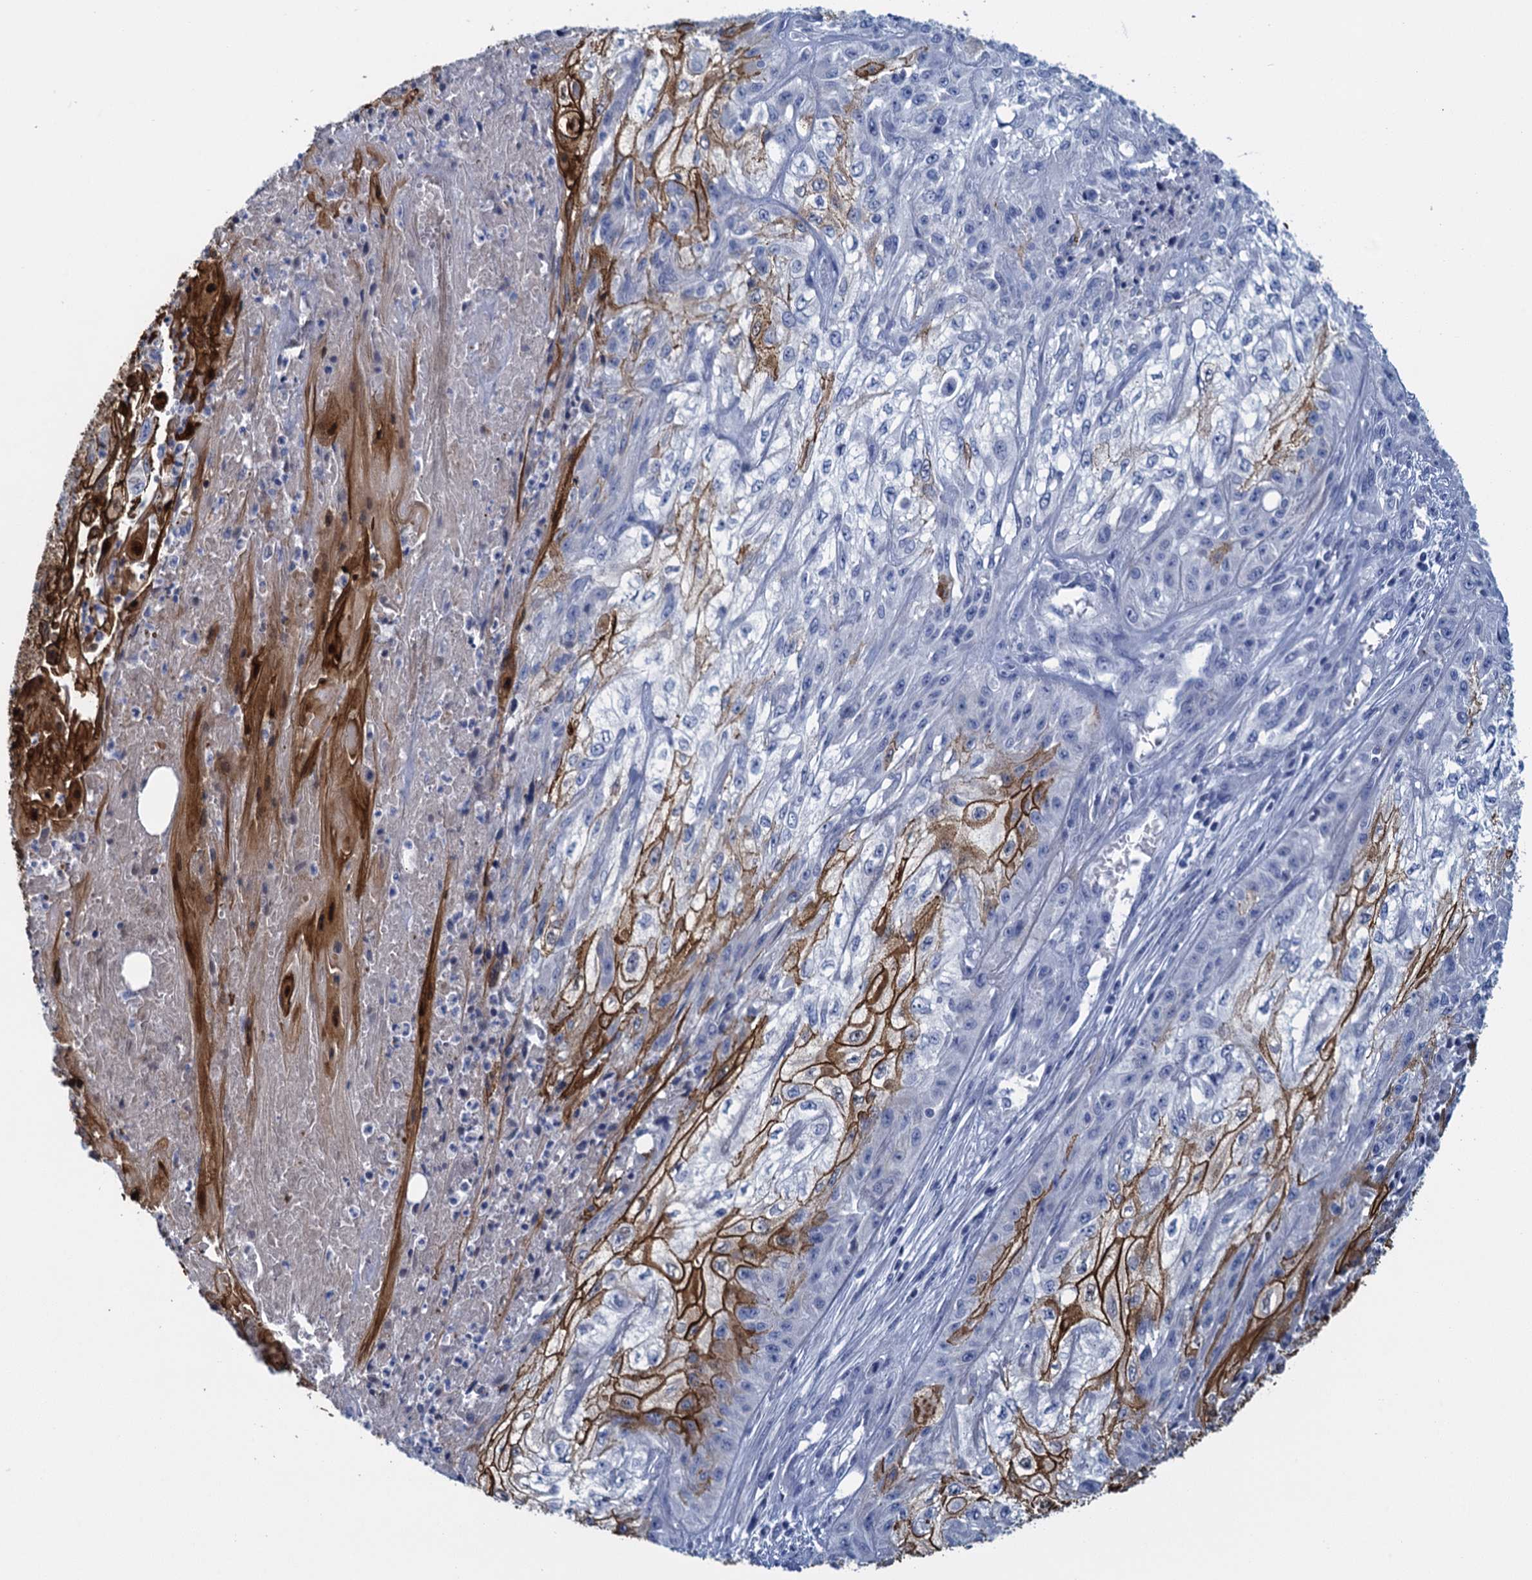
{"staining": {"intensity": "strong", "quantity": "<25%", "location": "cytoplasmic/membranous"}, "tissue": "skin cancer", "cell_type": "Tumor cells", "image_type": "cancer", "snomed": [{"axis": "morphology", "description": "Squamous cell carcinoma, NOS"}, {"axis": "morphology", "description": "Squamous cell carcinoma, metastatic, NOS"}, {"axis": "topography", "description": "Skin"}, {"axis": "topography", "description": "Lymph node"}], "caption": "Human skin cancer stained with a protein marker exhibits strong staining in tumor cells.", "gene": "SCEL", "patient": {"sex": "male", "age": 75}}